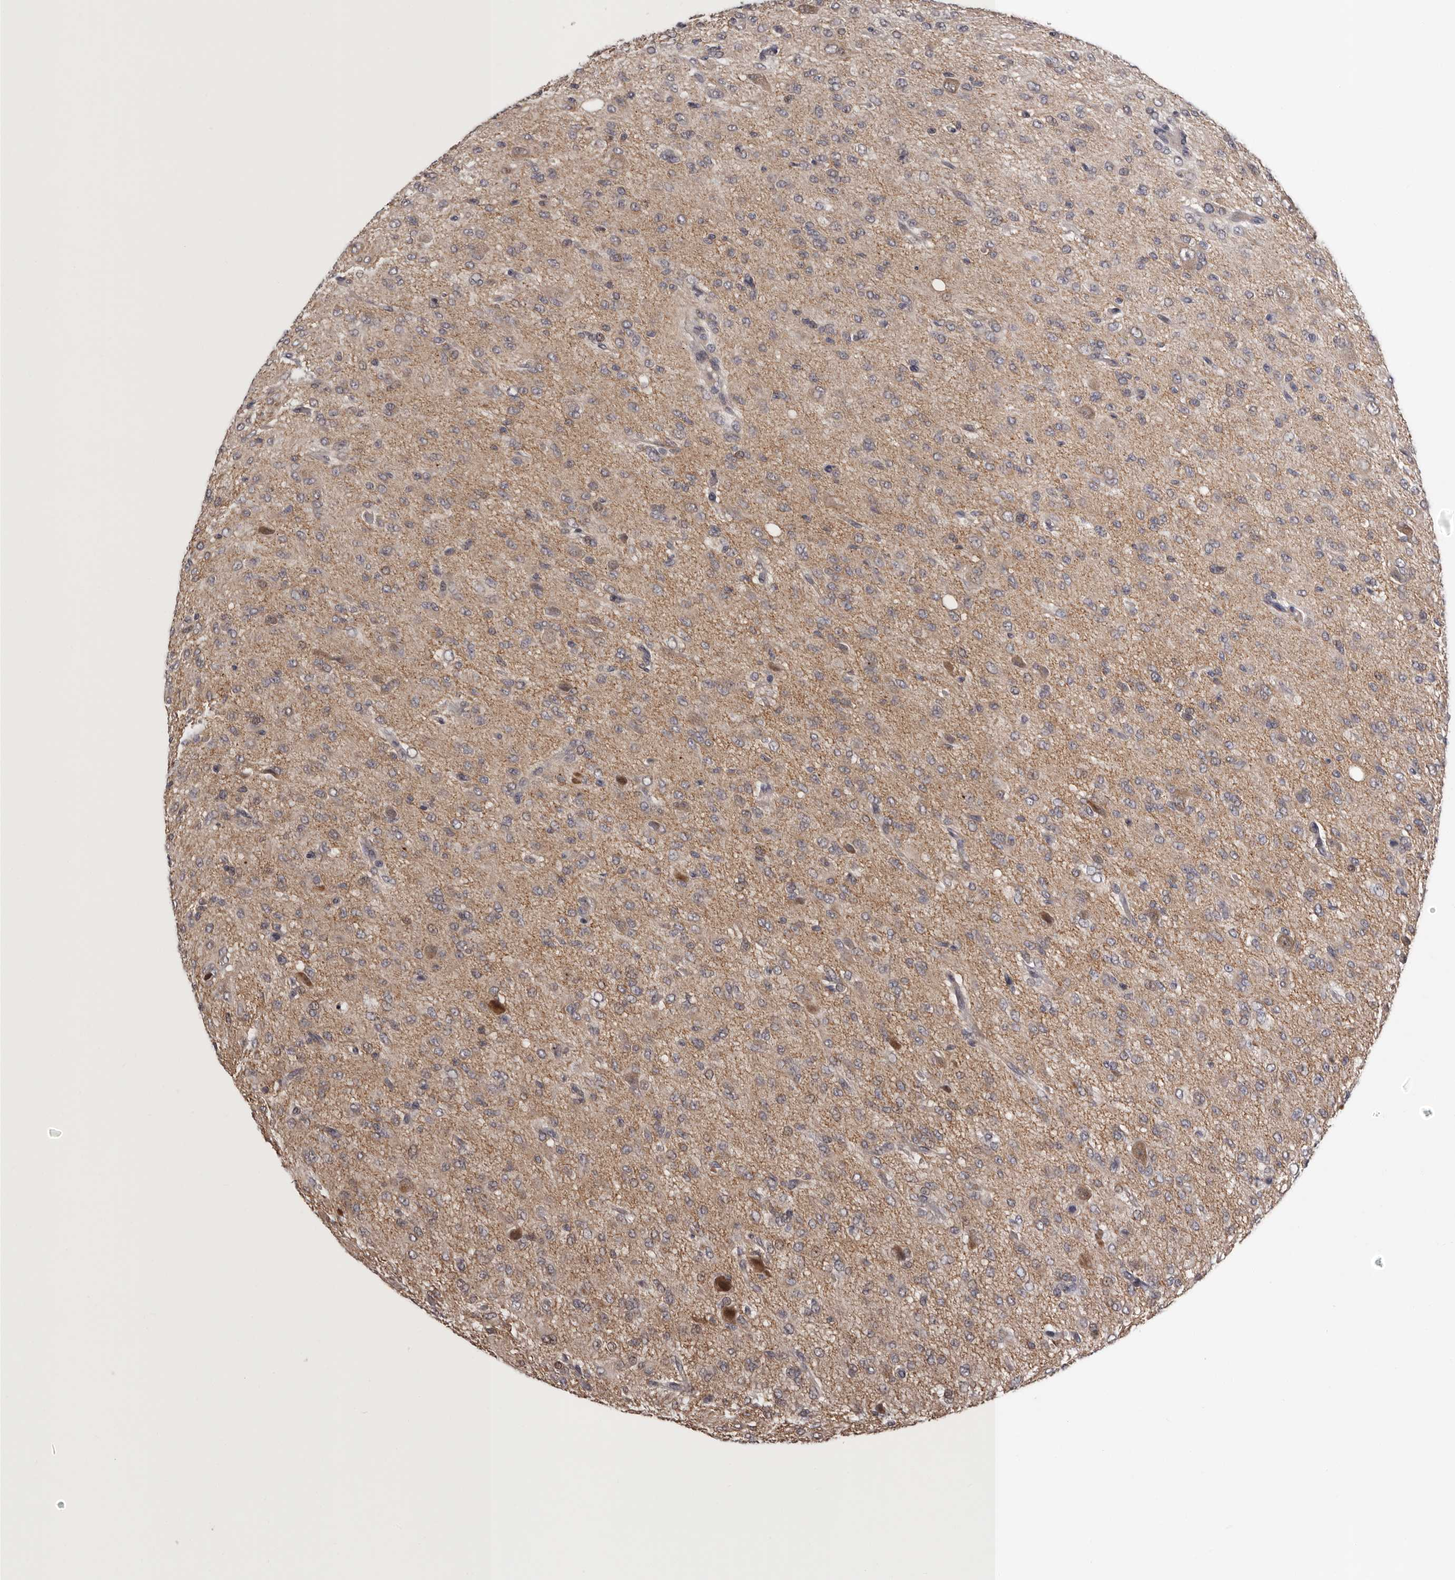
{"staining": {"intensity": "weak", "quantity": "25%-75%", "location": "cytoplasmic/membranous"}, "tissue": "glioma", "cell_type": "Tumor cells", "image_type": "cancer", "snomed": [{"axis": "morphology", "description": "Glioma, malignant, High grade"}, {"axis": "topography", "description": "Brain"}], "caption": "Brown immunohistochemical staining in human glioma exhibits weak cytoplasmic/membranous expression in approximately 25%-75% of tumor cells.", "gene": "MED8", "patient": {"sex": "female", "age": 59}}